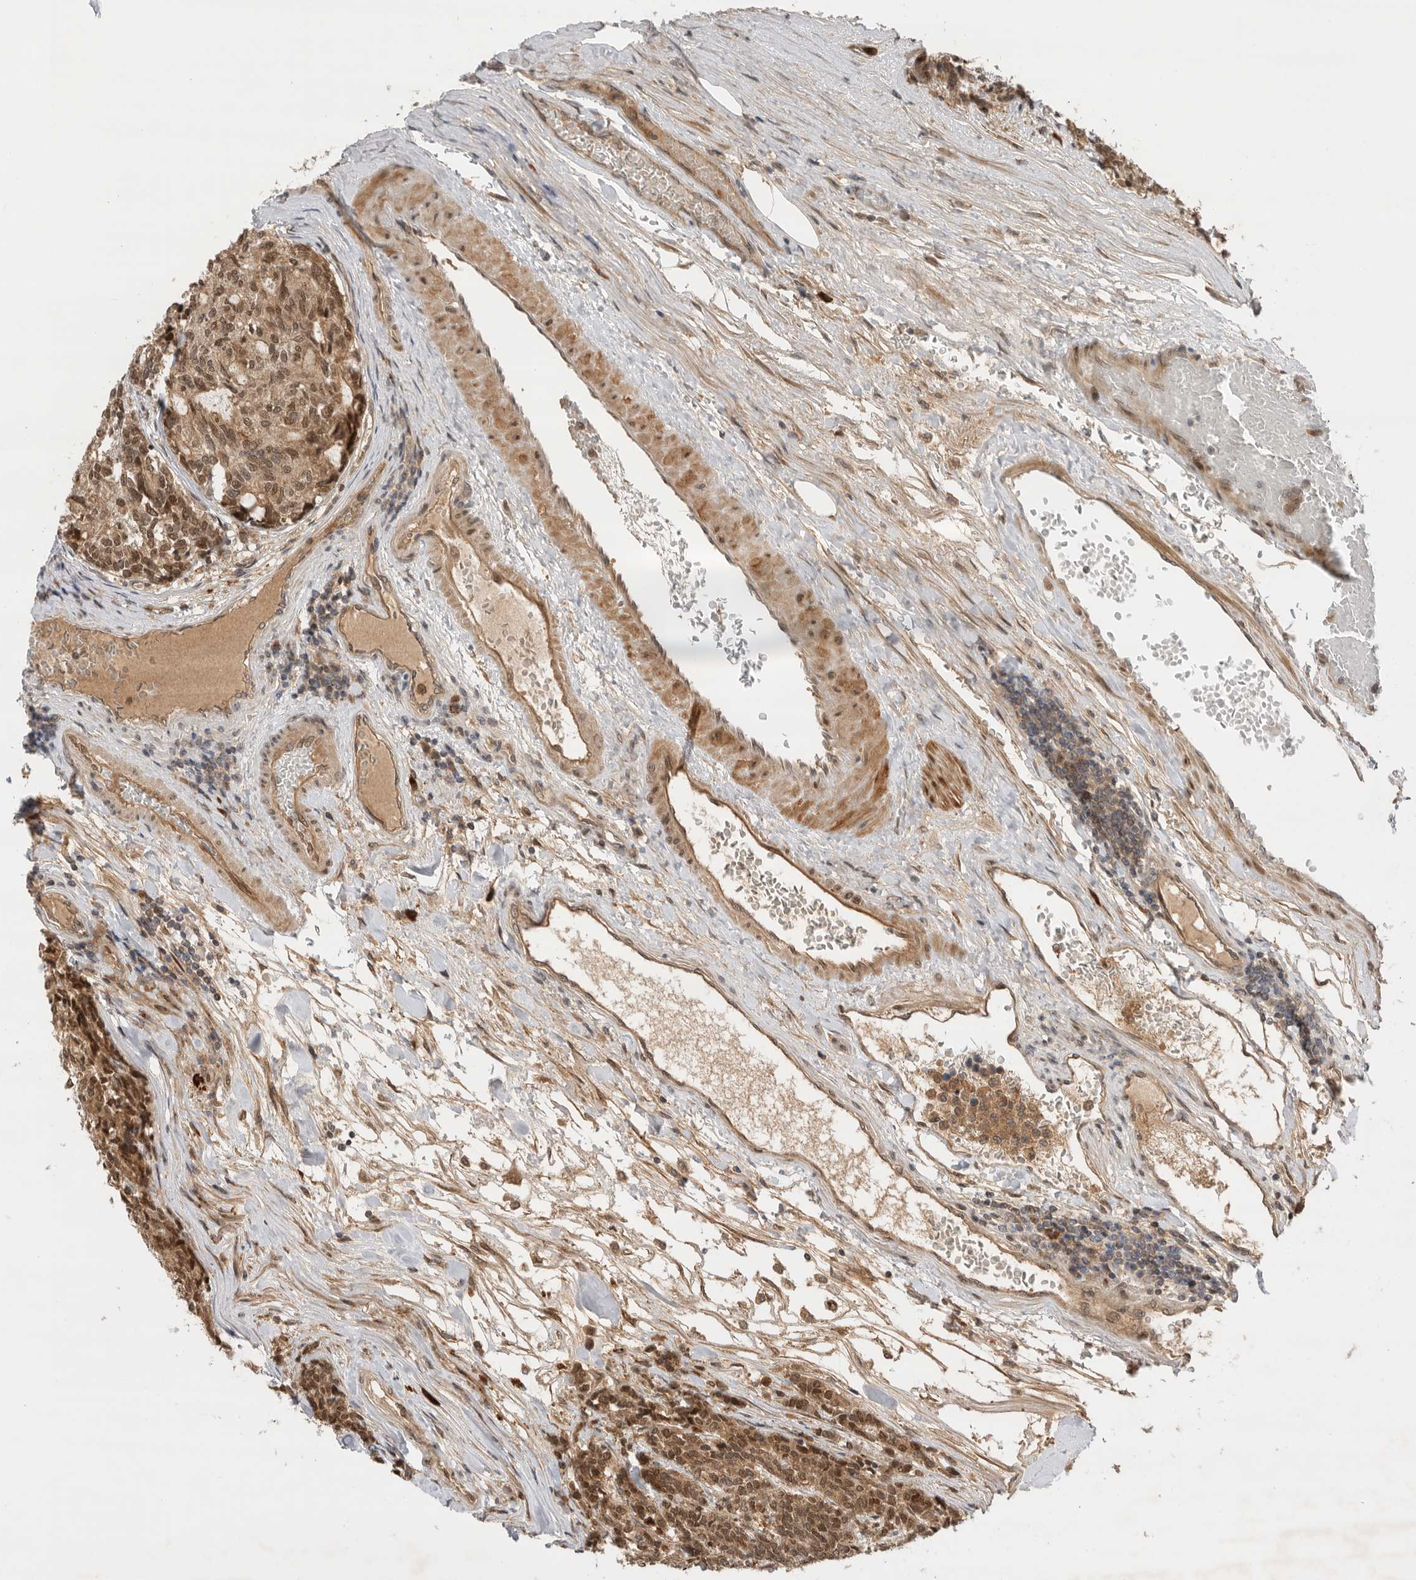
{"staining": {"intensity": "moderate", "quantity": ">75%", "location": "cytoplasmic/membranous,nuclear"}, "tissue": "carcinoid", "cell_type": "Tumor cells", "image_type": "cancer", "snomed": [{"axis": "morphology", "description": "Carcinoid, malignant, NOS"}, {"axis": "topography", "description": "Pancreas"}], "caption": "This image shows immunohistochemistry staining of human malignant carcinoid, with medium moderate cytoplasmic/membranous and nuclear staining in approximately >75% of tumor cells.", "gene": "DCAF8", "patient": {"sex": "female", "age": 54}}